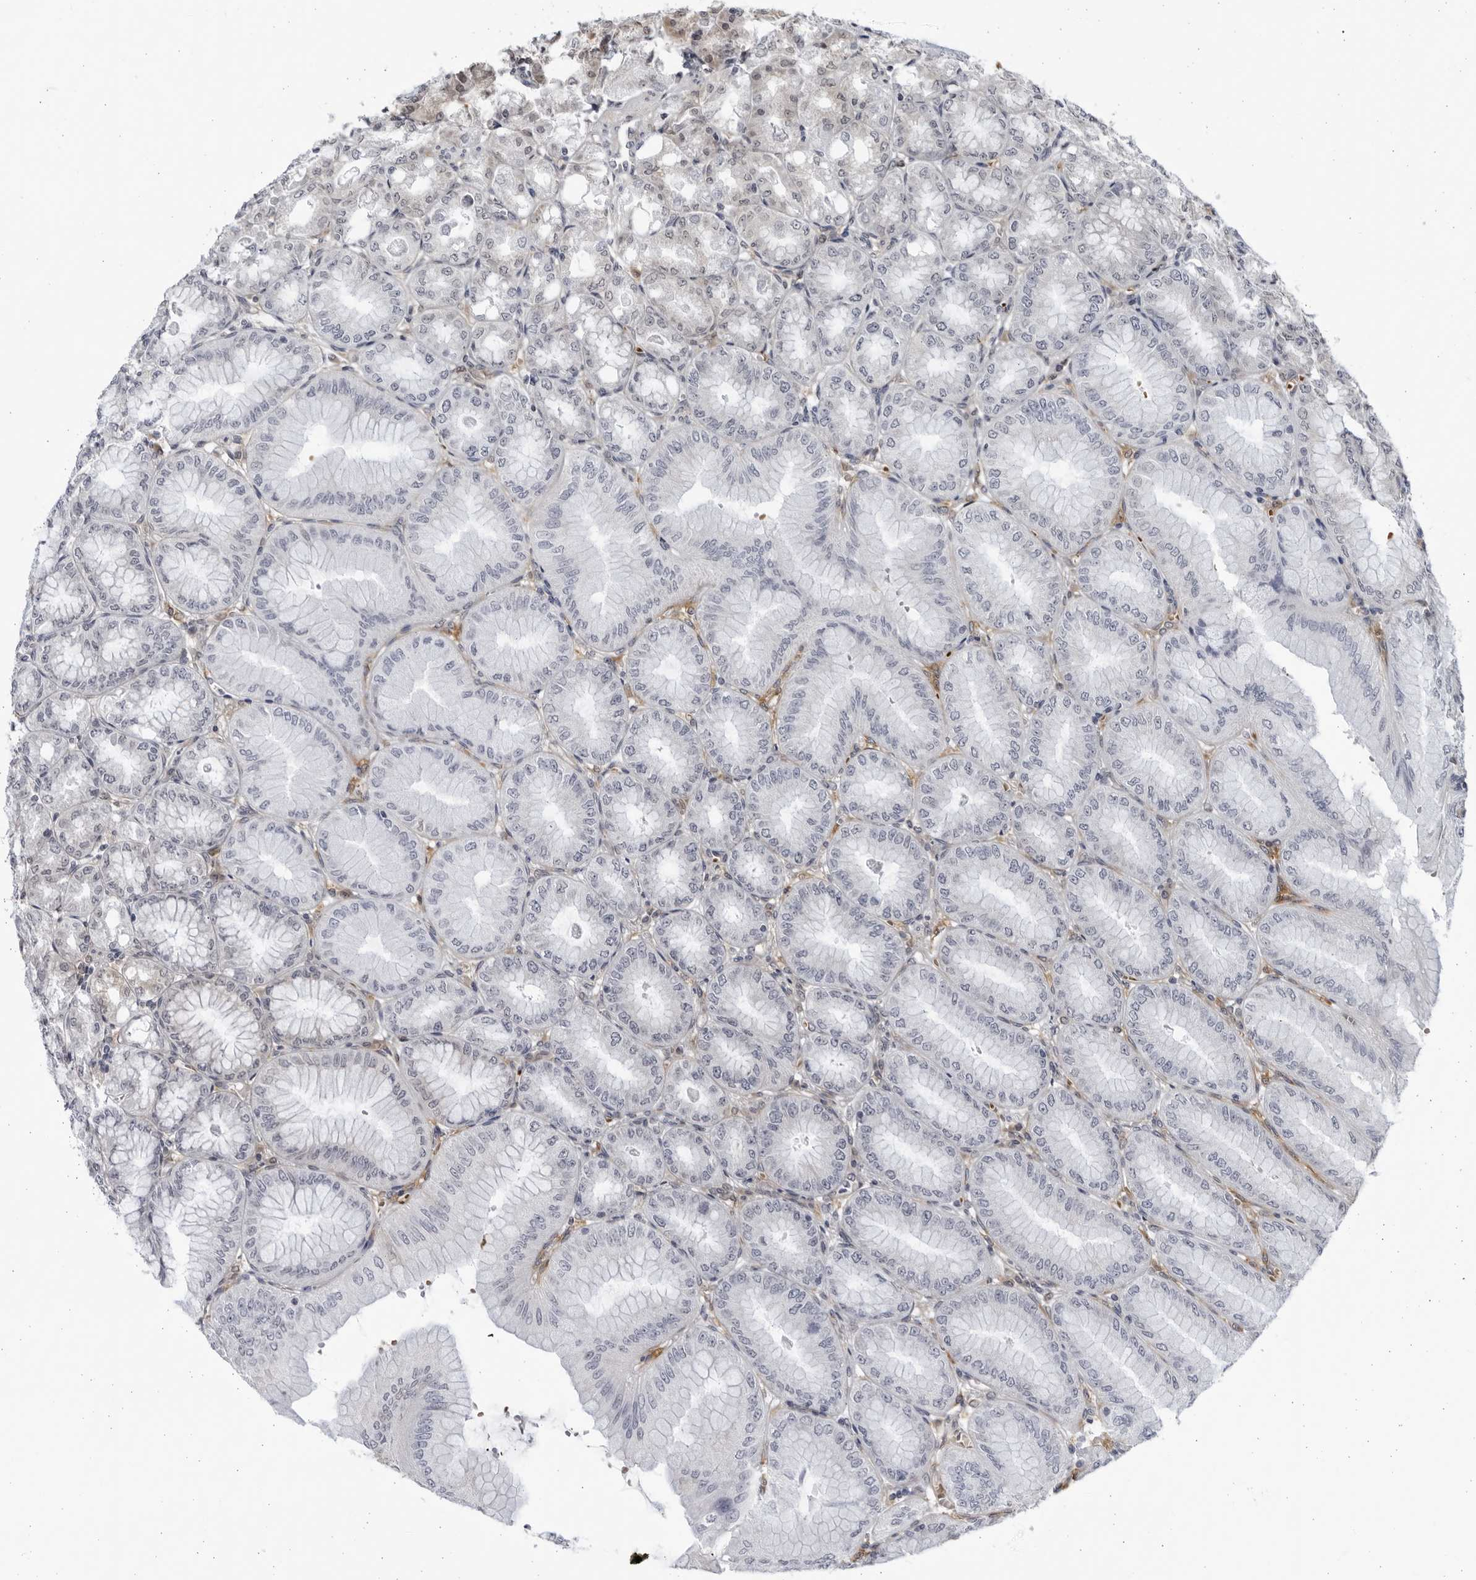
{"staining": {"intensity": "negative", "quantity": "none", "location": "none"}, "tissue": "stomach", "cell_type": "Glandular cells", "image_type": "normal", "snomed": [{"axis": "morphology", "description": "Normal tissue, NOS"}, {"axis": "topography", "description": "Stomach, lower"}], "caption": "This is an immunohistochemistry (IHC) micrograph of normal human stomach. There is no positivity in glandular cells.", "gene": "BMP2K", "patient": {"sex": "male", "age": 71}}